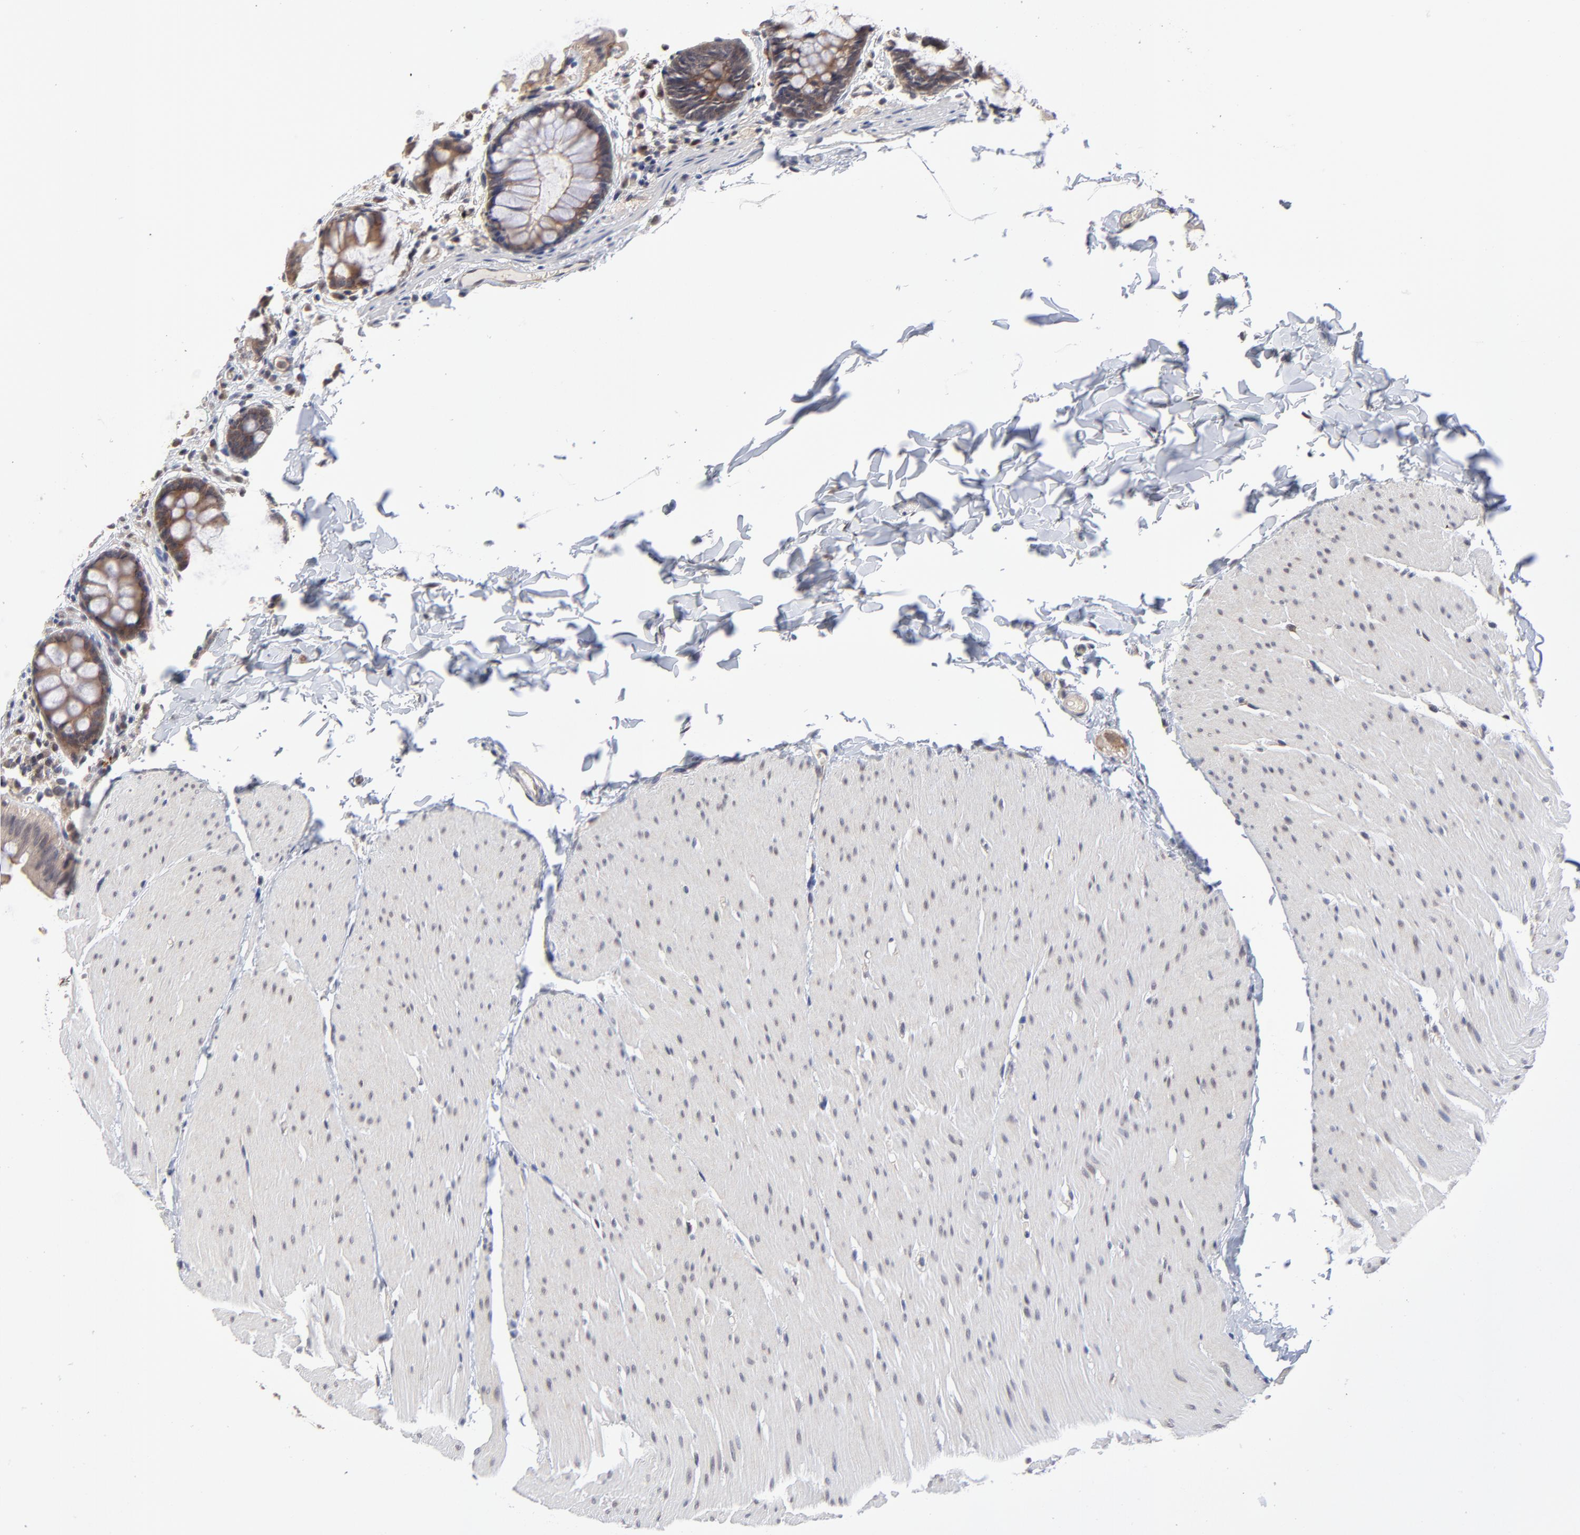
{"staining": {"intensity": "weak", "quantity": ">75%", "location": "cytoplasmic/membranous"}, "tissue": "colon", "cell_type": "Endothelial cells", "image_type": "normal", "snomed": [{"axis": "morphology", "description": "Normal tissue, NOS"}, {"axis": "topography", "description": "Smooth muscle"}, {"axis": "topography", "description": "Colon"}], "caption": "IHC of benign colon demonstrates low levels of weak cytoplasmic/membranous positivity in approximately >75% of endothelial cells. Using DAB (3,3'-diaminobenzidine) (brown) and hematoxylin (blue) stains, captured at high magnification using brightfield microscopy.", "gene": "ZNF157", "patient": {"sex": "male", "age": 67}}